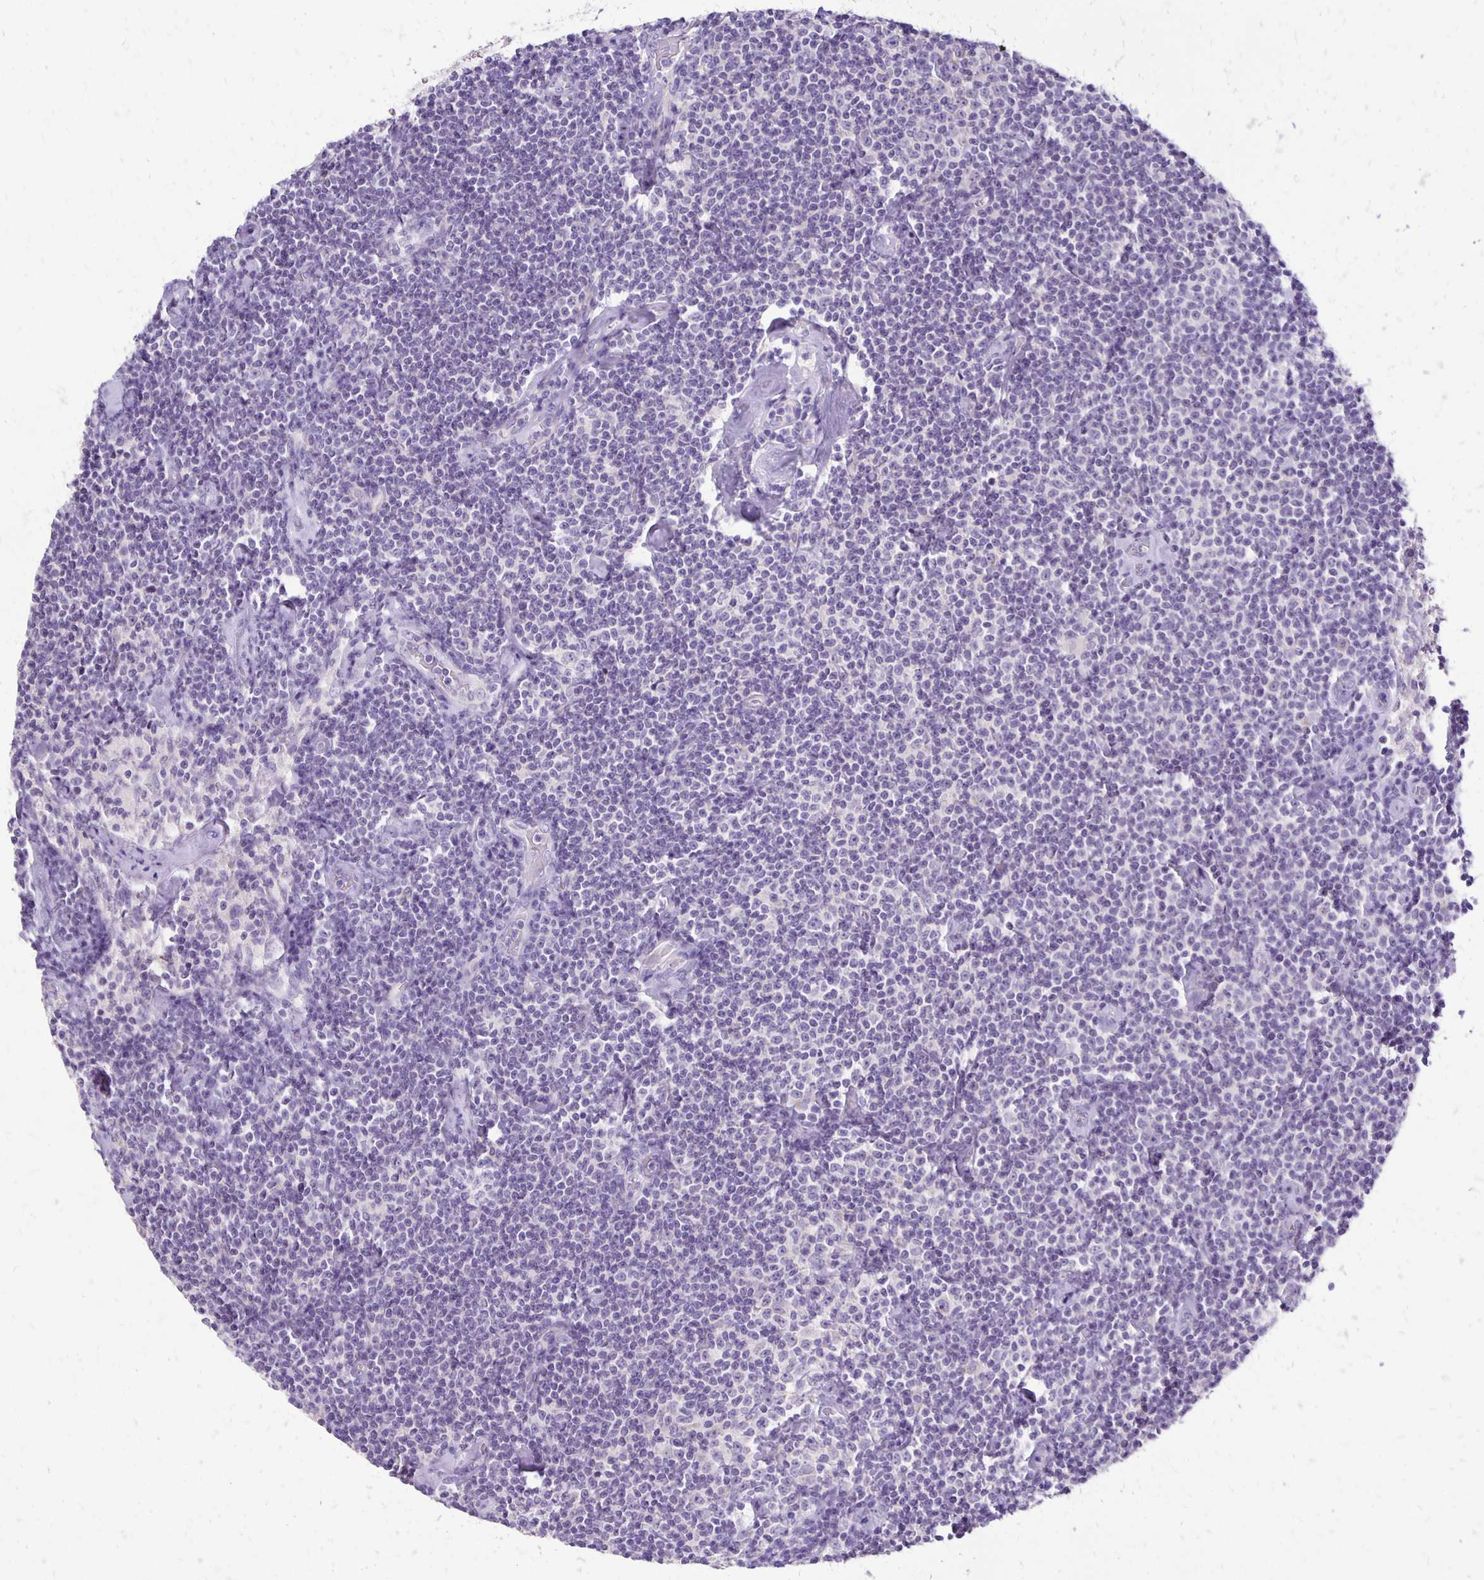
{"staining": {"intensity": "negative", "quantity": "none", "location": "none"}, "tissue": "lymphoma", "cell_type": "Tumor cells", "image_type": "cancer", "snomed": [{"axis": "morphology", "description": "Malignant lymphoma, non-Hodgkin's type, Low grade"}, {"axis": "topography", "description": "Lymph node"}], "caption": "Tumor cells are negative for protein expression in human lymphoma.", "gene": "ANKRD45", "patient": {"sex": "male", "age": 81}}